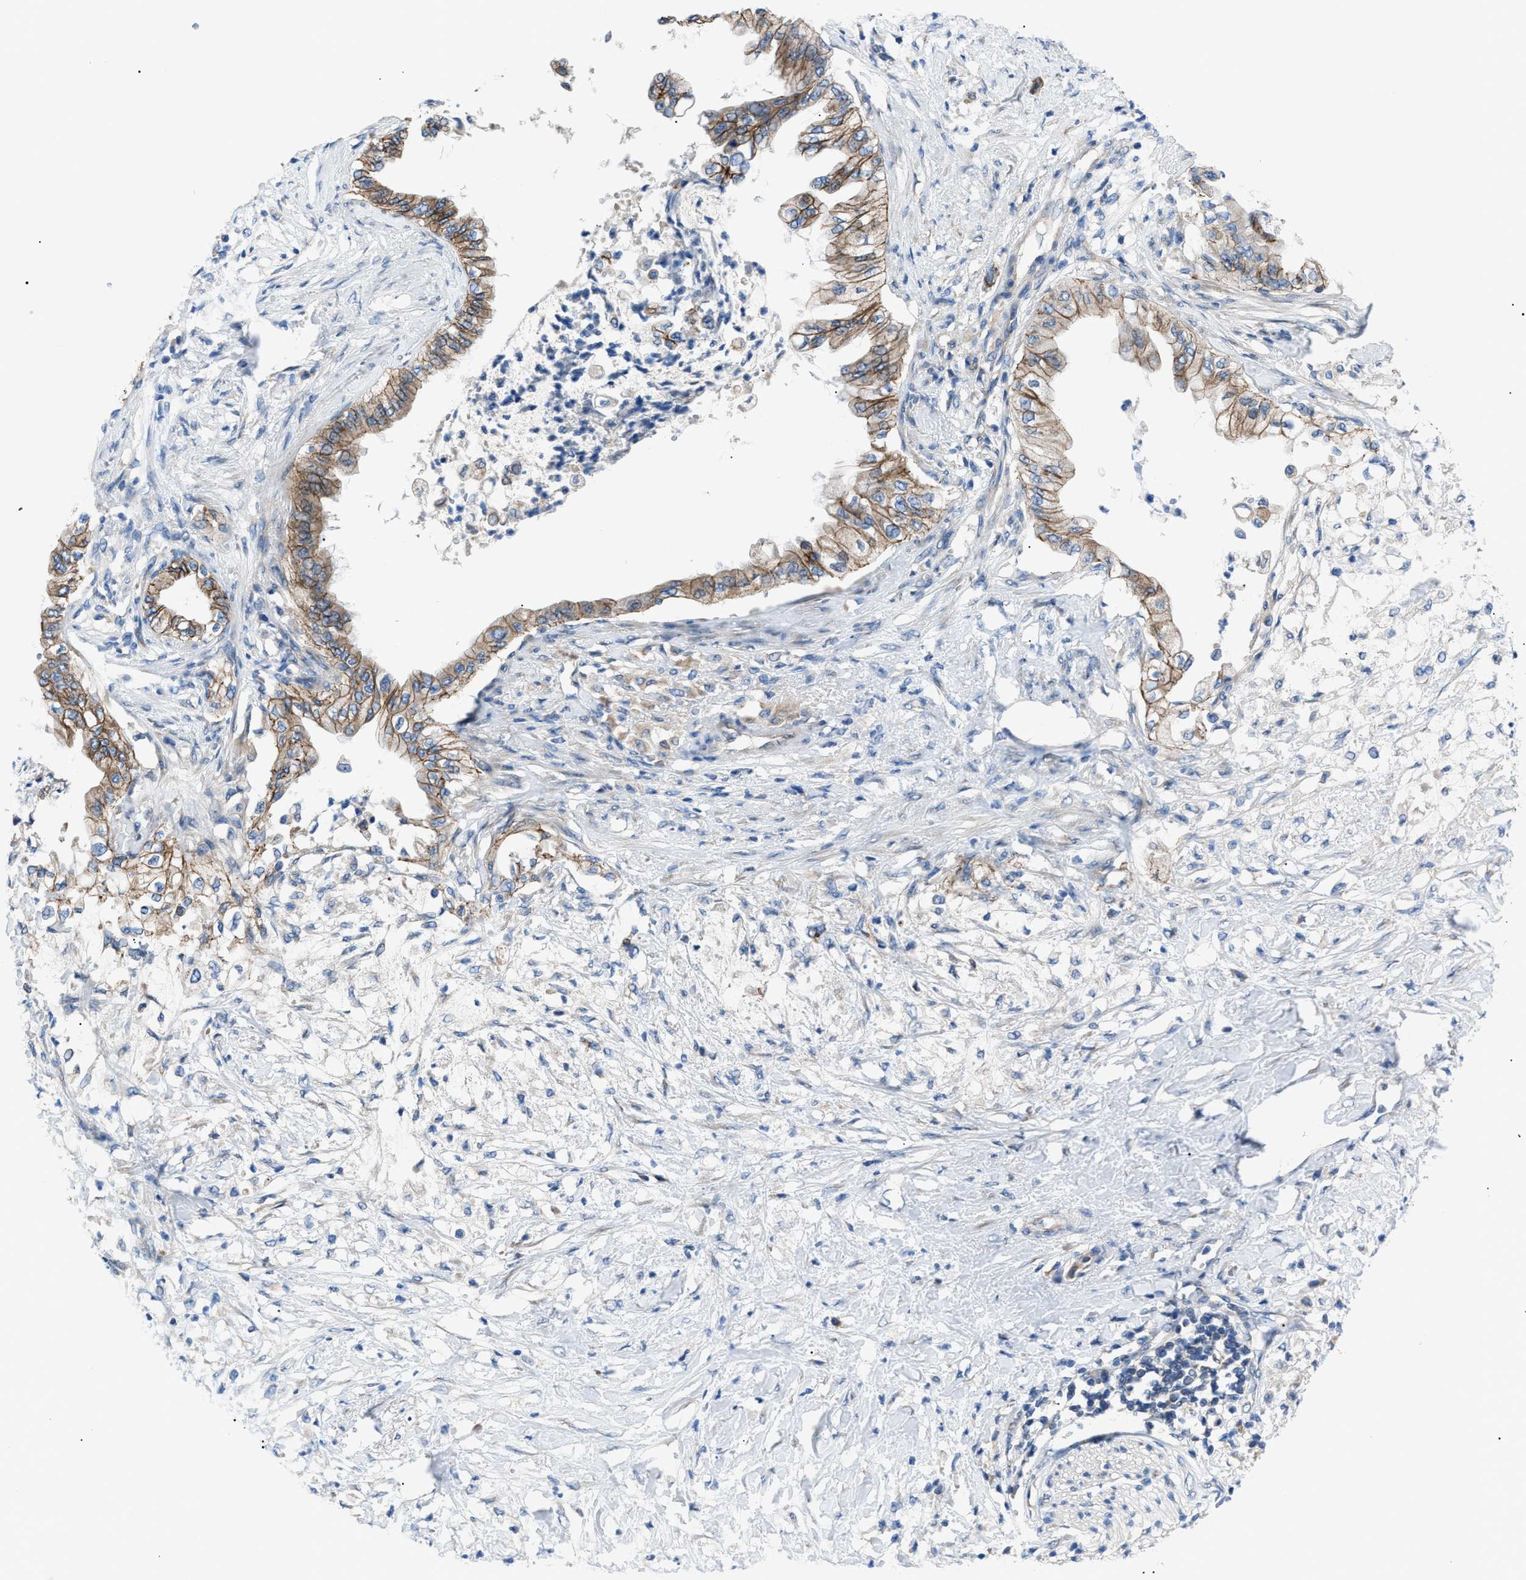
{"staining": {"intensity": "moderate", "quantity": ">75%", "location": "cytoplasmic/membranous"}, "tissue": "pancreatic cancer", "cell_type": "Tumor cells", "image_type": "cancer", "snomed": [{"axis": "morphology", "description": "Normal tissue, NOS"}, {"axis": "morphology", "description": "Adenocarcinoma, NOS"}, {"axis": "topography", "description": "Pancreas"}, {"axis": "topography", "description": "Duodenum"}], "caption": "A micrograph of human adenocarcinoma (pancreatic) stained for a protein reveals moderate cytoplasmic/membranous brown staining in tumor cells.", "gene": "ZDHHC24", "patient": {"sex": "female", "age": 60}}